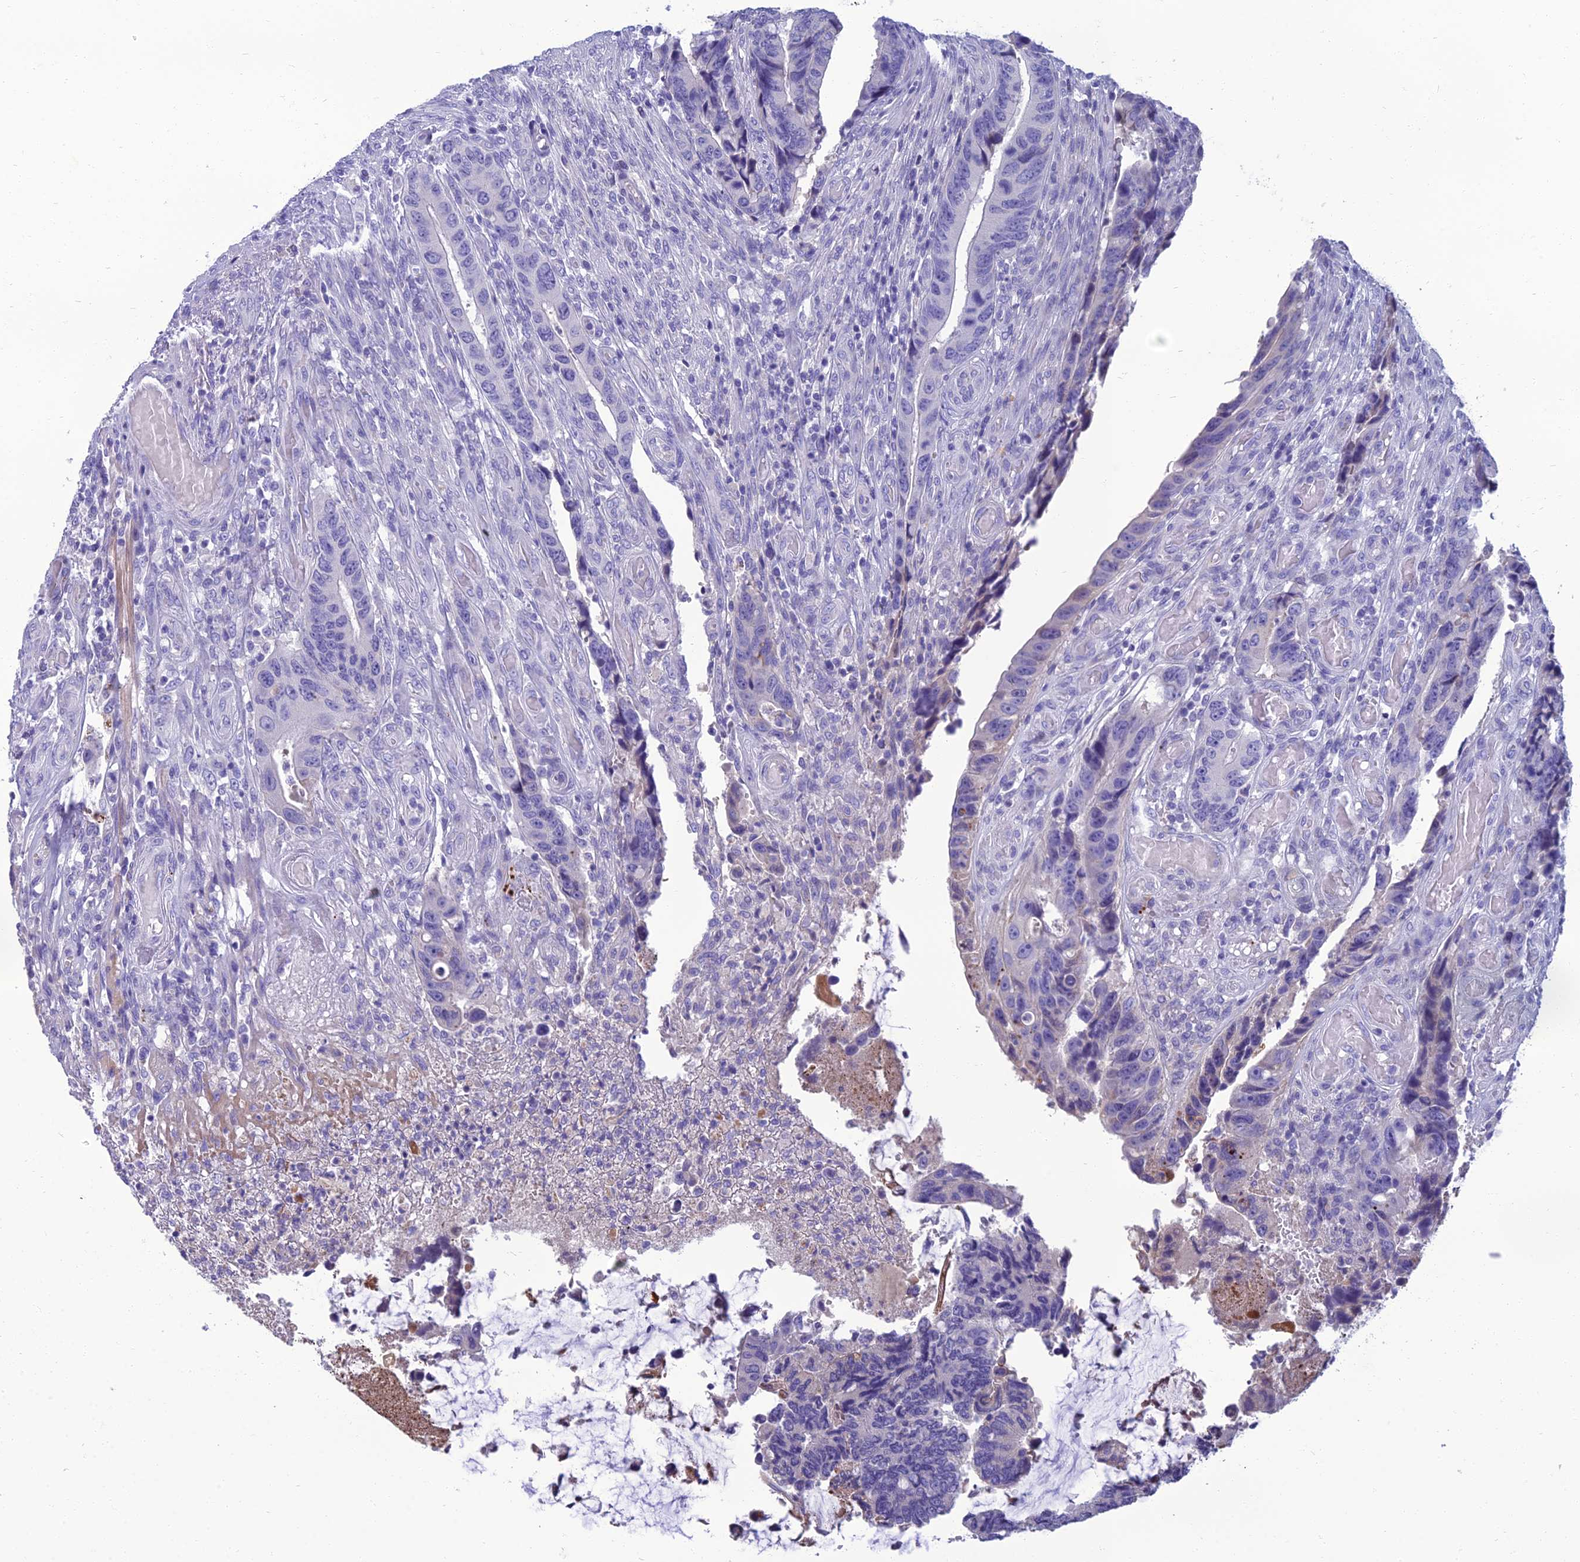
{"staining": {"intensity": "negative", "quantity": "none", "location": "none"}, "tissue": "colorectal cancer", "cell_type": "Tumor cells", "image_type": "cancer", "snomed": [{"axis": "morphology", "description": "Adenocarcinoma, NOS"}, {"axis": "topography", "description": "Colon"}], "caption": "Human adenocarcinoma (colorectal) stained for a protein using immunohistochemistry (IHC) exhibits no positivity in tumor cells.", "gene": "SPTLC3", "patient": {"sex": "male", "age": 87}}